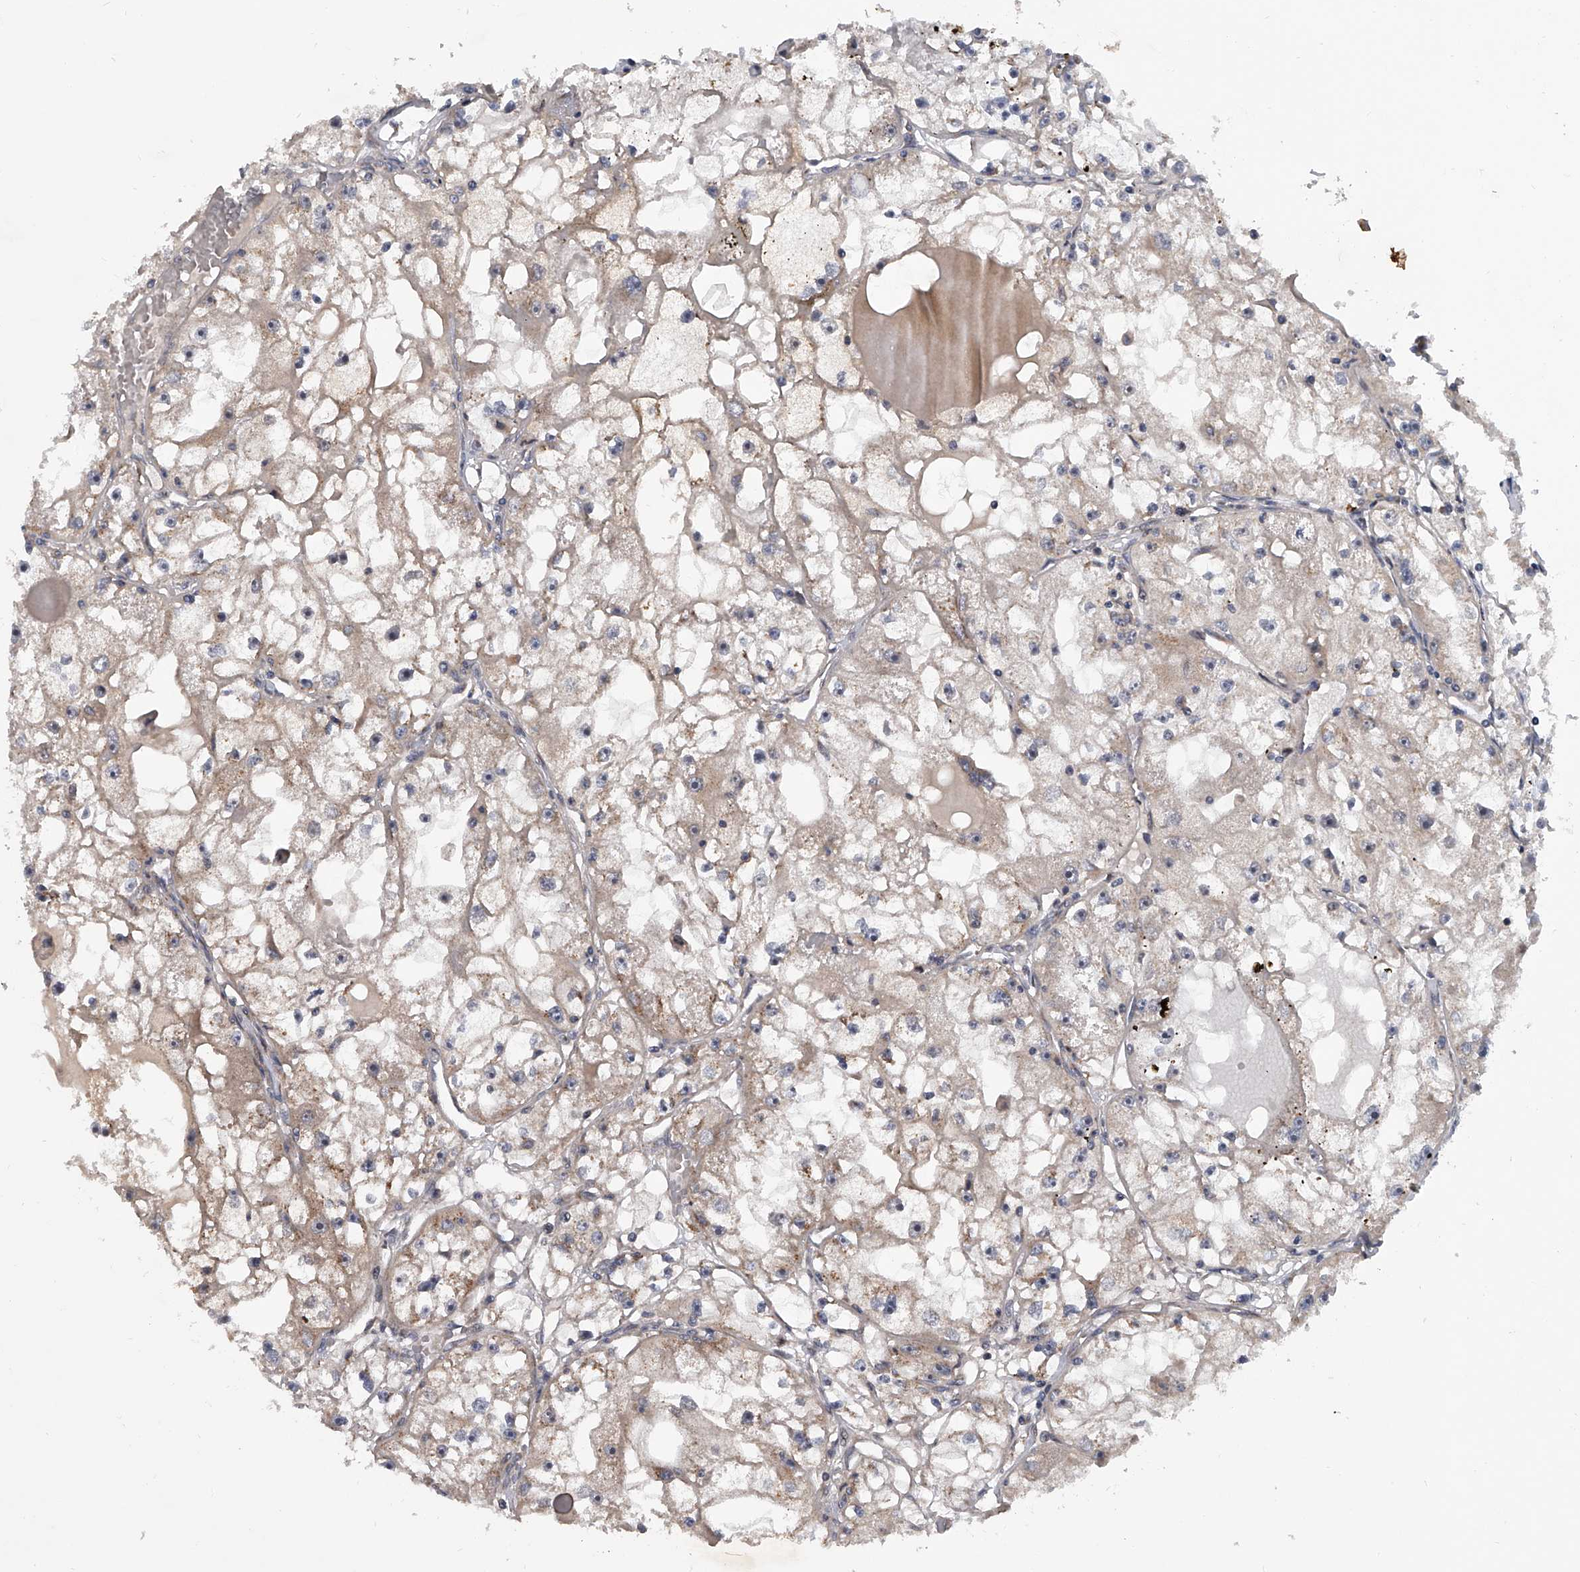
{"staining": {"intensity": "weak", "quantity": "25%-75%", "location": "cytoplasmic/membranous"}, "tissue": "renal cancer", "cell_type": "Tumor cells", "image_type": "cancer", "snomed": [{"axis": "morphology", "description": "Adenocarcinoma, NOS"}, {"axis": "topography", "description": "Kidney"}], "caption": "Renal cancer (adenocarcinoma) stained with a protein marker demonstrates weak staining in tumor cells.", "gene": "DLGAP2", "patient": {"sex": "male", "age": 56}}